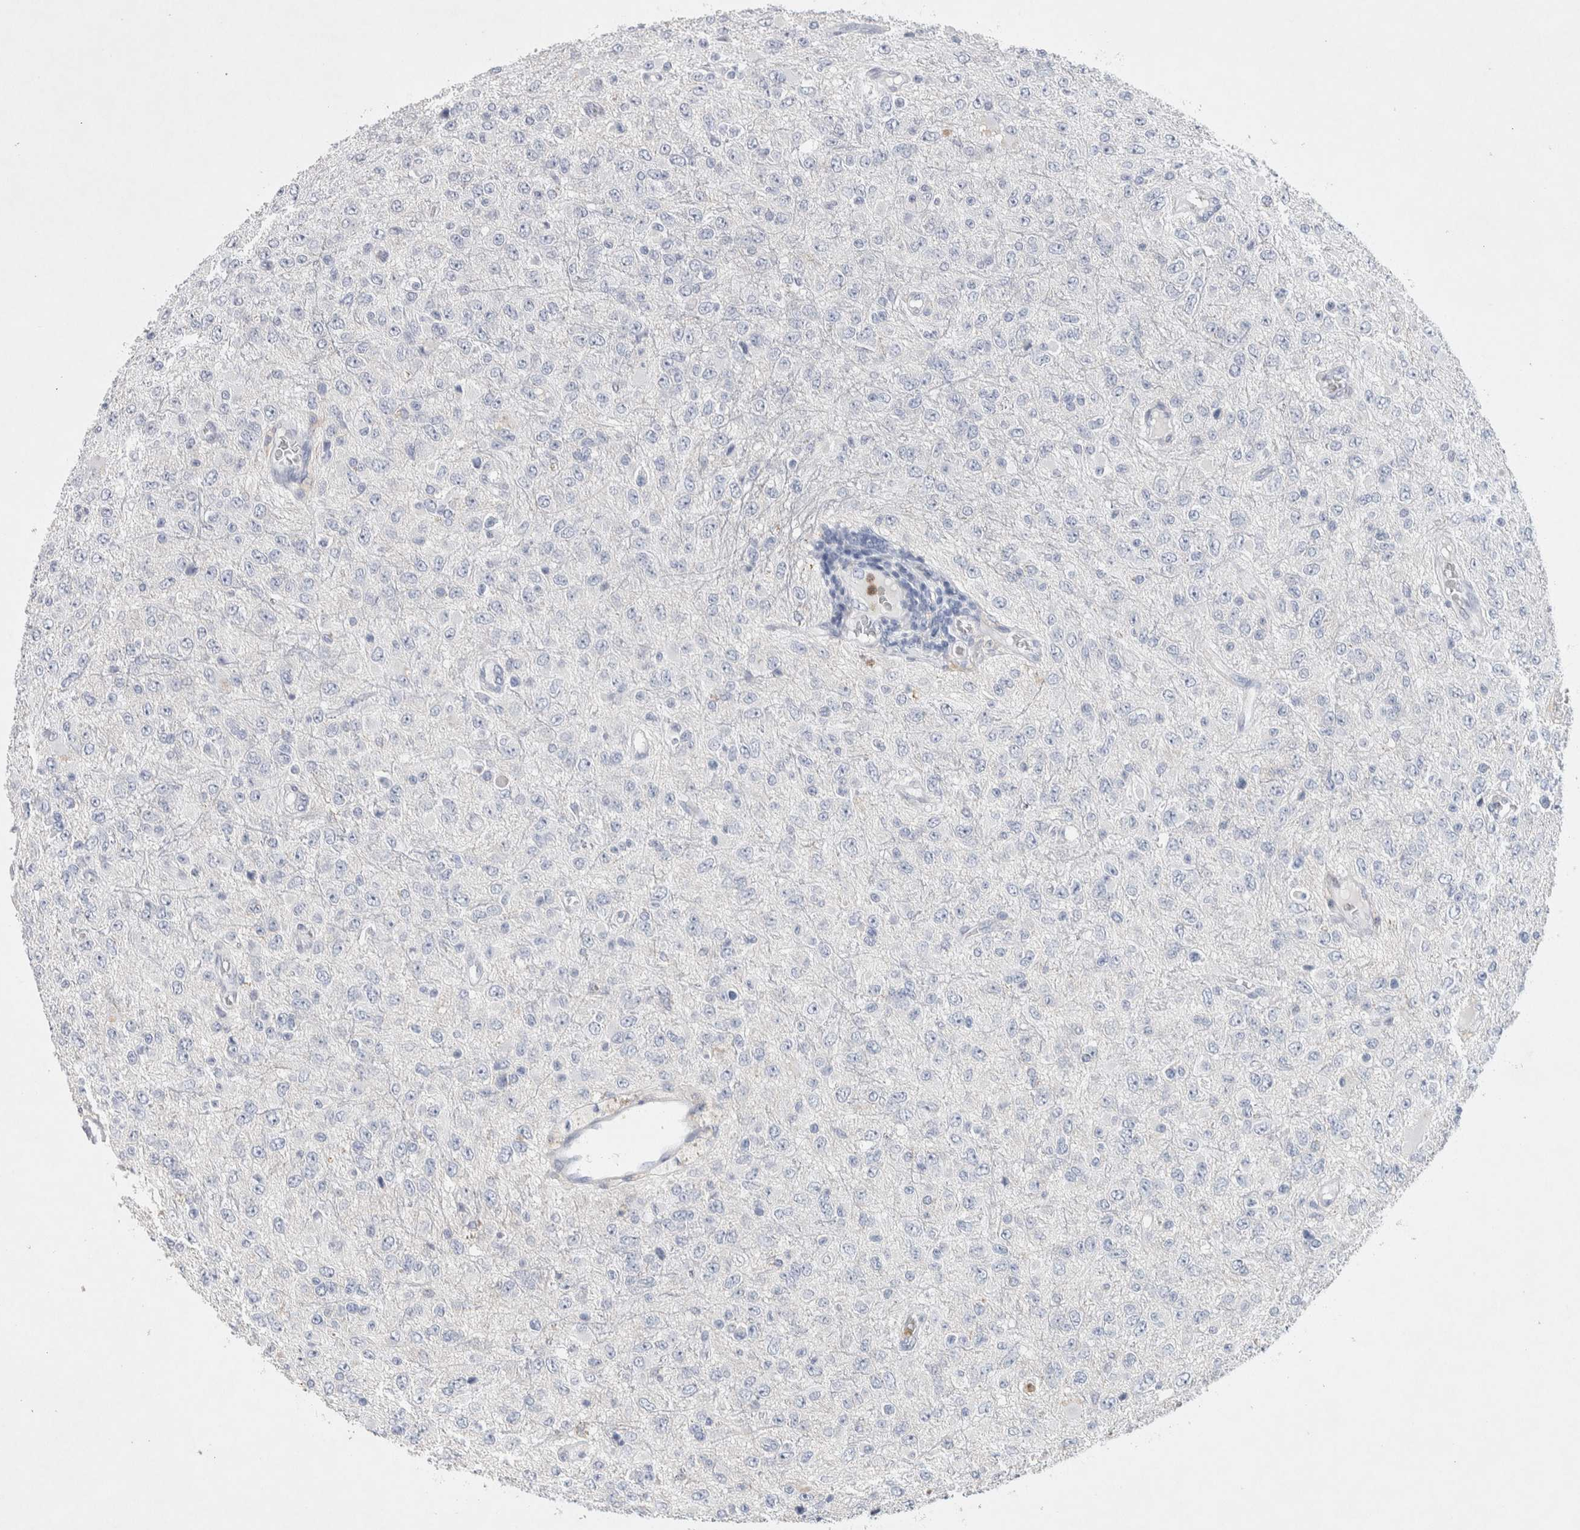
{"staining": {"intensity": "negative", "quantity": "none", "location": "none"}, "tissue": "glioma", "cell_type": "Tumor cells", "image_type": "cancer", "snomed": [{"axis": "morphology", "description": "Glioma, malignant, High grade"}, {"axis": "topography", "description": "pancreas cauda"}], "caption": "Glioma was stained to show a protein in brown. There is no significant expression in tumor cells. The staining is performed using DAB (3,3'-diaminobenzidine) brown chromogen with nuclei counter-stained in using hematoxylin.", "gene": "NCF2", "patient": {"sex": "male", "age": 60}}